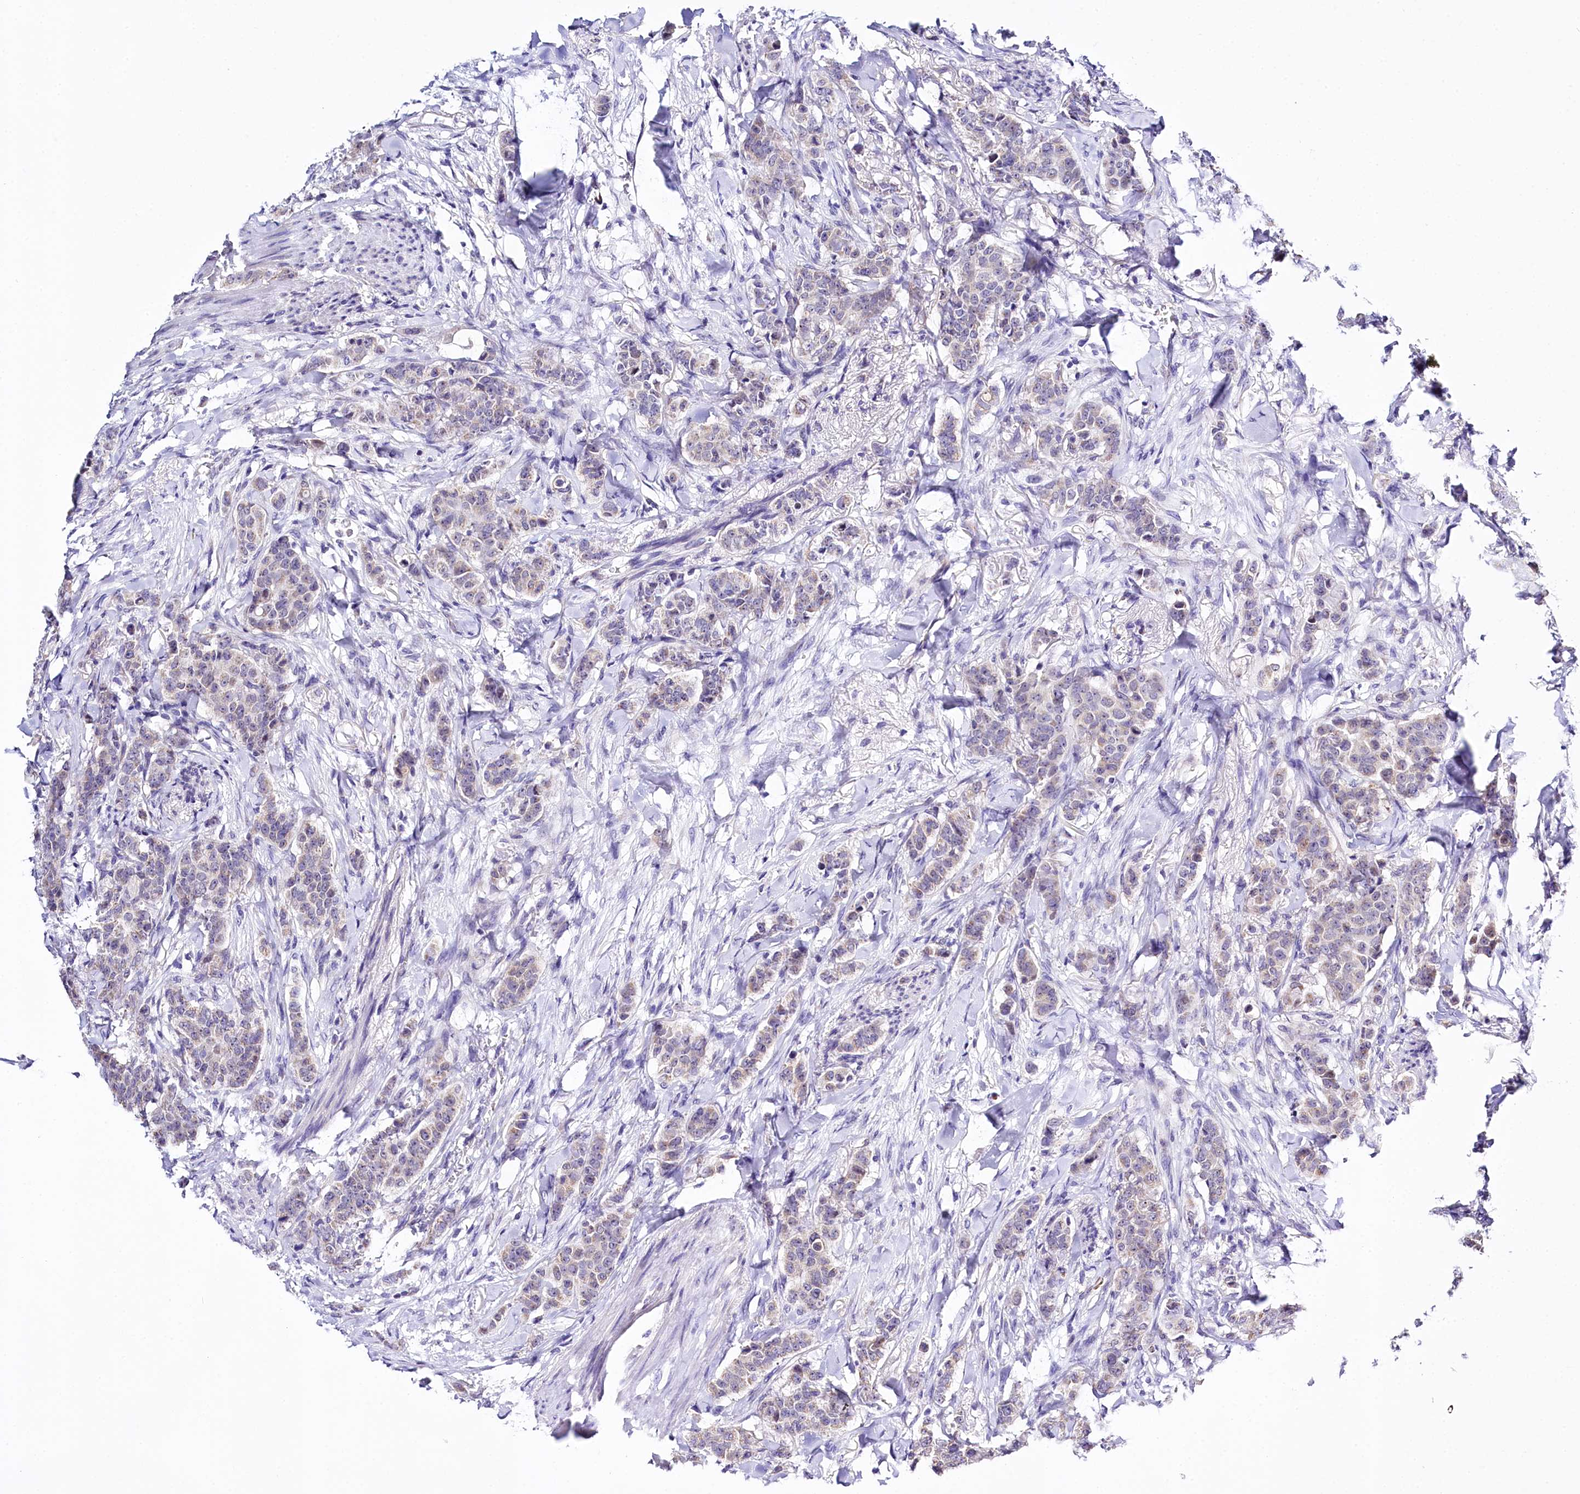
{"staining": {"intensity": "weak", "quantity": "25%-75%", "location": "cytoplasmic/membranous"}, "tissue": "breast cancer", "cell_type": "Tumor cells", "image_type": "cancer", "snomed": [{"axis": "morphology", "description": "Duct carcinoma"}, {"axis": "topography", "description": "Breast"}], "caption": "About 25%-75% of tumor cells in invasive ductal carcinoma (breast) reveal weak cytoplasmic/membranous protein positivity as visualized by brown immunohistochemical staining.", "gene": "SPATS2", "patient": {"sex": "female", "age": 40}}